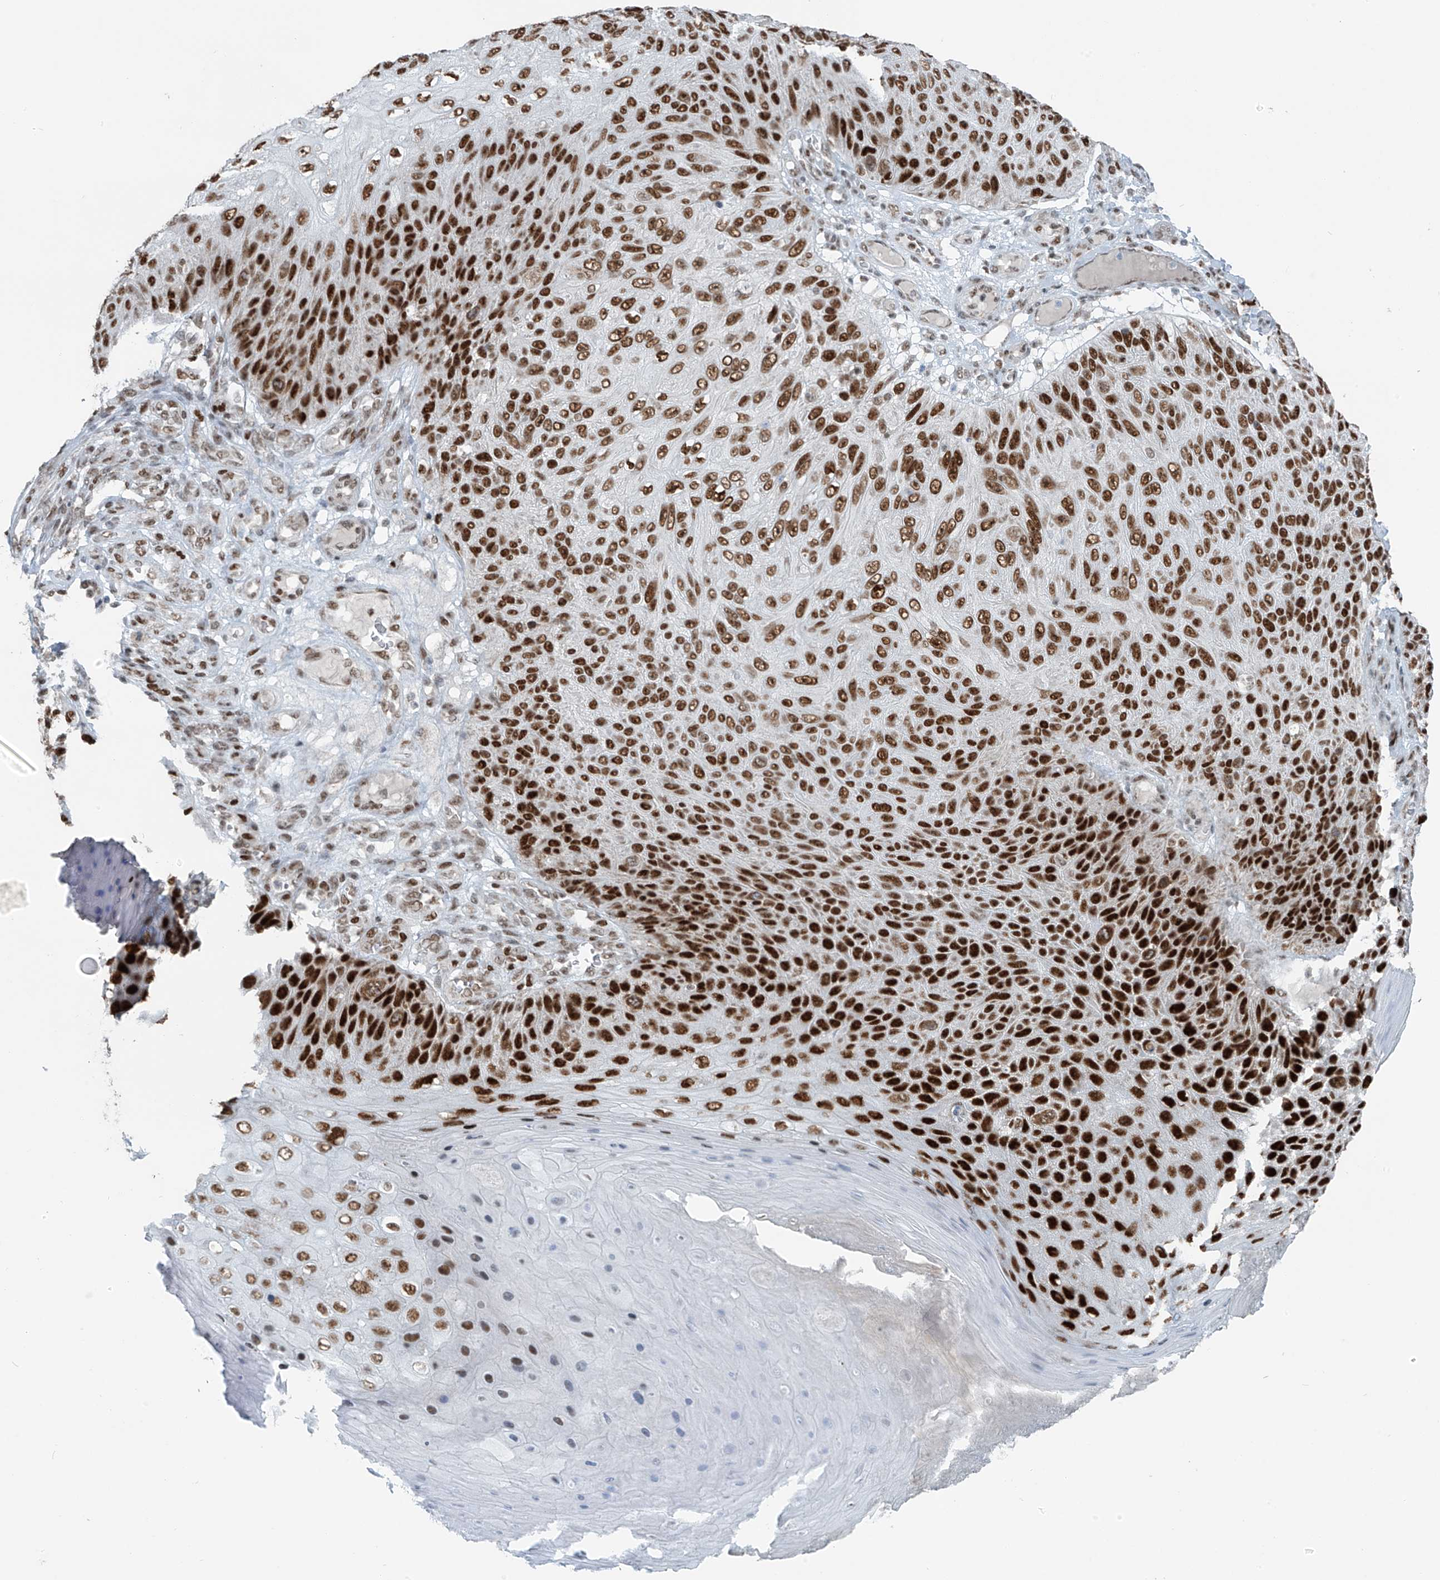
{"staining": {"intensity": "strong", "quantity": ">75%", "location": "nuclear"}, "tissue": "skin cancer", "cell_type": "Tumor cells", "image_type": "cancer", "snomed": [{"axis": "morphology", "description": "Squamous cell carcinoma, NOS"}, {"axis": "topography", "description": "Skin"}], "caption": "The photomicrograph displays staining of squamous cell carcinoma (skin), revealing strong nuclear protein staining (brown color) within tumor cells.", "gene": "WRNIP1", "patient": {"sex": "female", "age": 88}}